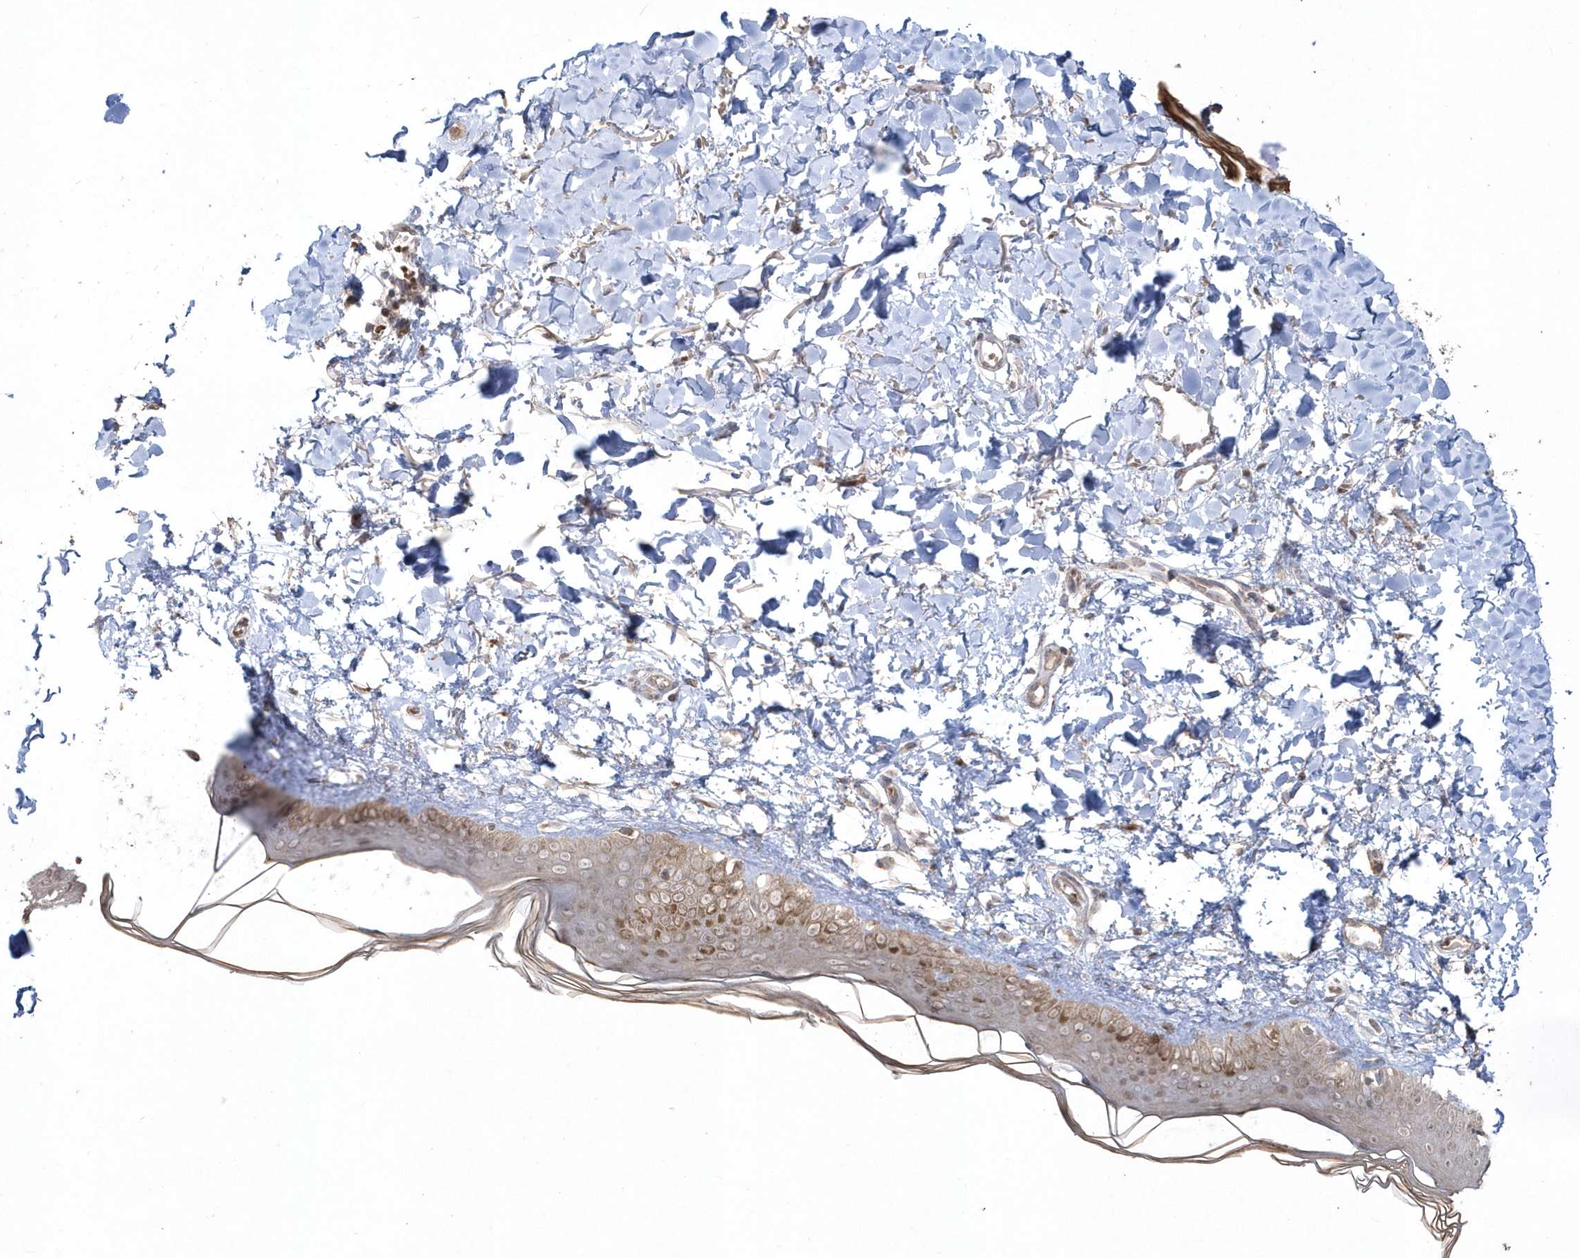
{"staining": {"intensity": "weak", "quantity": ">75%", "location": "cytoplasmic/membranous"}, "tissue": "skin", "cell_type": "Fibroblasts", "image_type": "normal", "snomed": [{"axis": "morphology", "description": "Normal tissue, NOS"}, {"axis": "topography", "description": "Skin"}], "caption": "Immunohistochemical staining of benign skin displays >75% levels of weak cytoplasmic/membranous protein staining in about >75% of fibroblasts. (DAB (3,3'-diaminobenzidine) IHC with brightfield microscopy, high magnification).", "gene": "GEMIN6", "patient": {"sex": "female", "age": 58}}